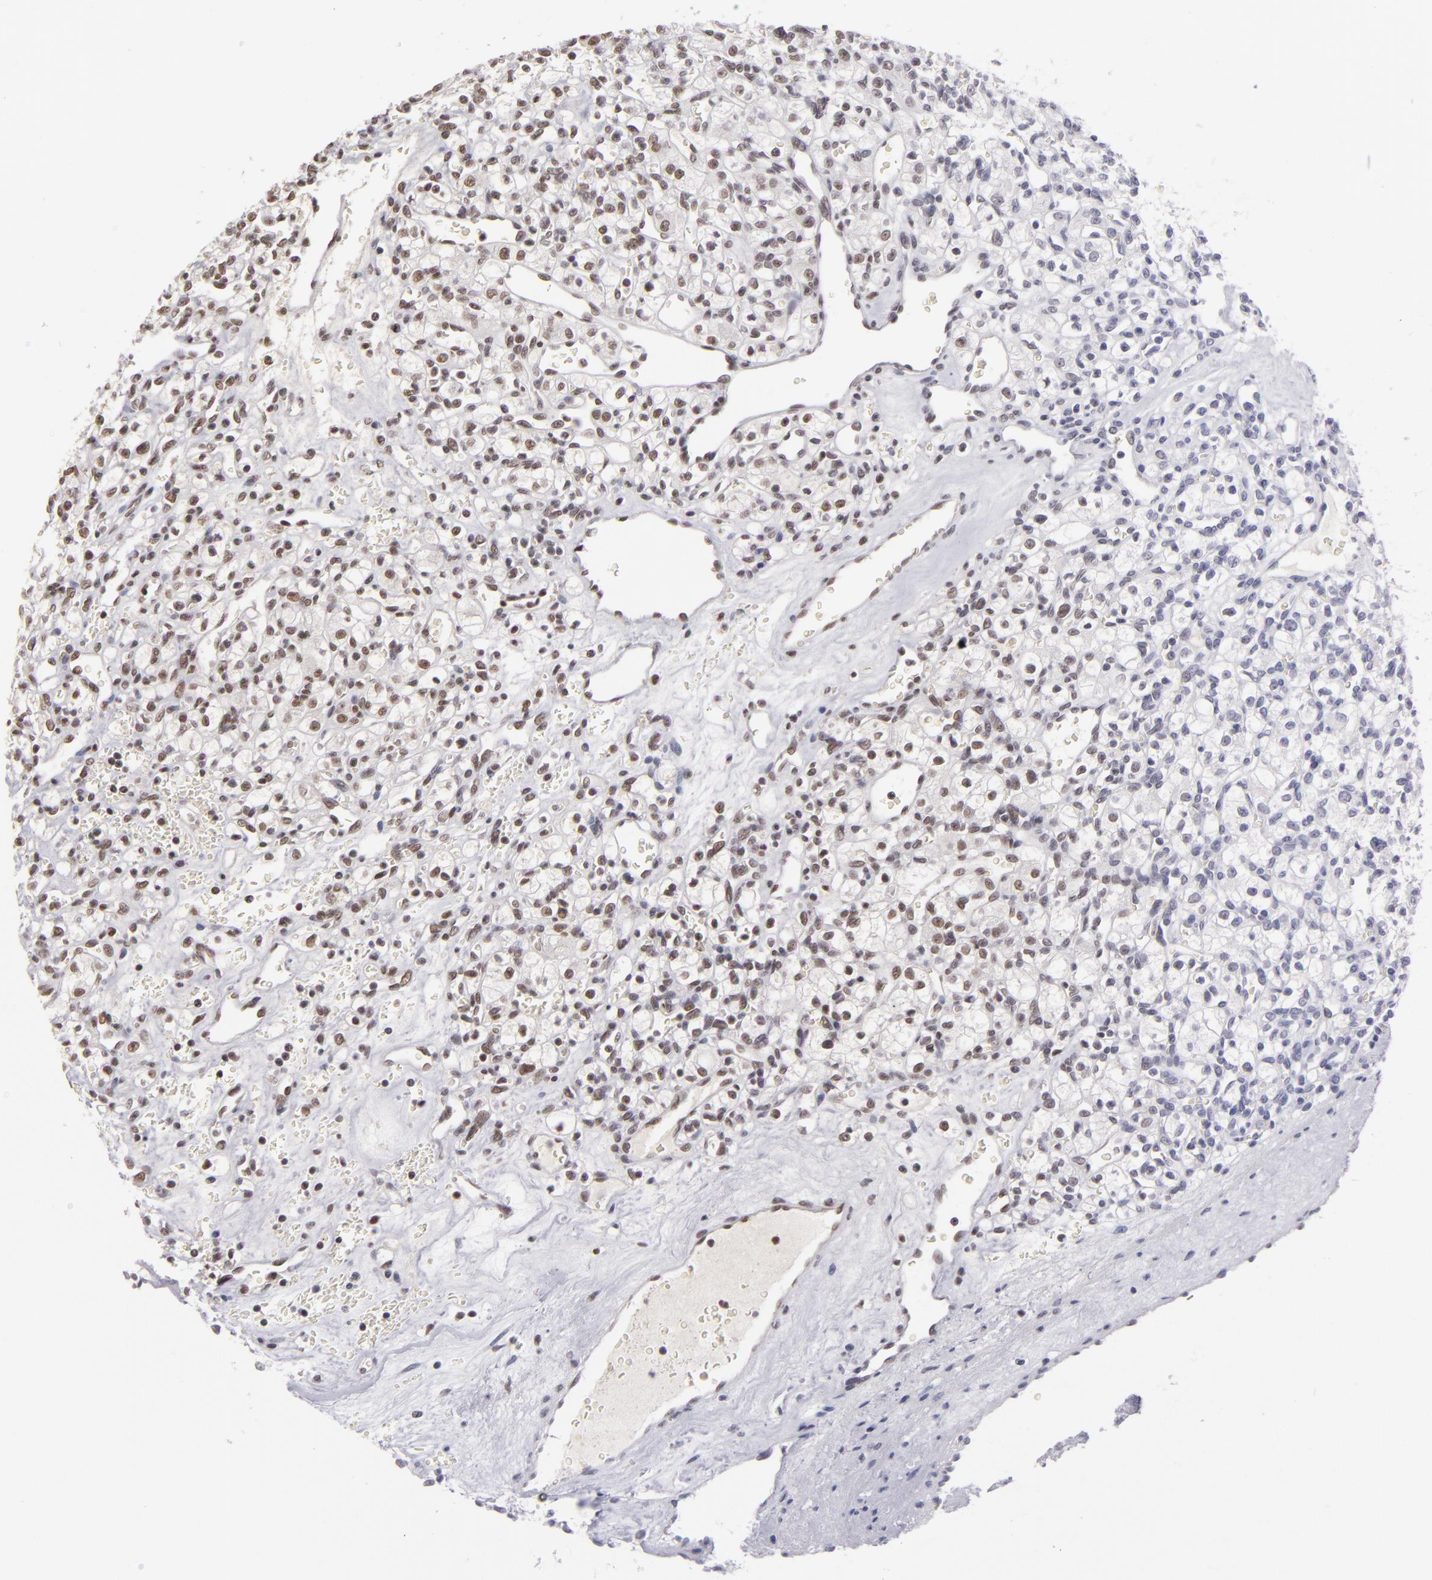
{"staining": {"intensity": "weak", "quantity": "25%-75%", "location": "nuclear"}, "tissue": "renal cancer", "cell_type": "Tumor cells", "image_type": "cancer", "snomed": [{"axis": "morphology", "description": "Adenocarcinoma, NOS"}, {"axis": "topography", "description": "Kidney"}], "caption": "Protein analysis of adenocarcinoma (renal) tissue exhibits weak nuclear expression in about 25%-75% of tumor cells.", "gene": "INTS6", "patient": {"sex": "female", "age": 62}}